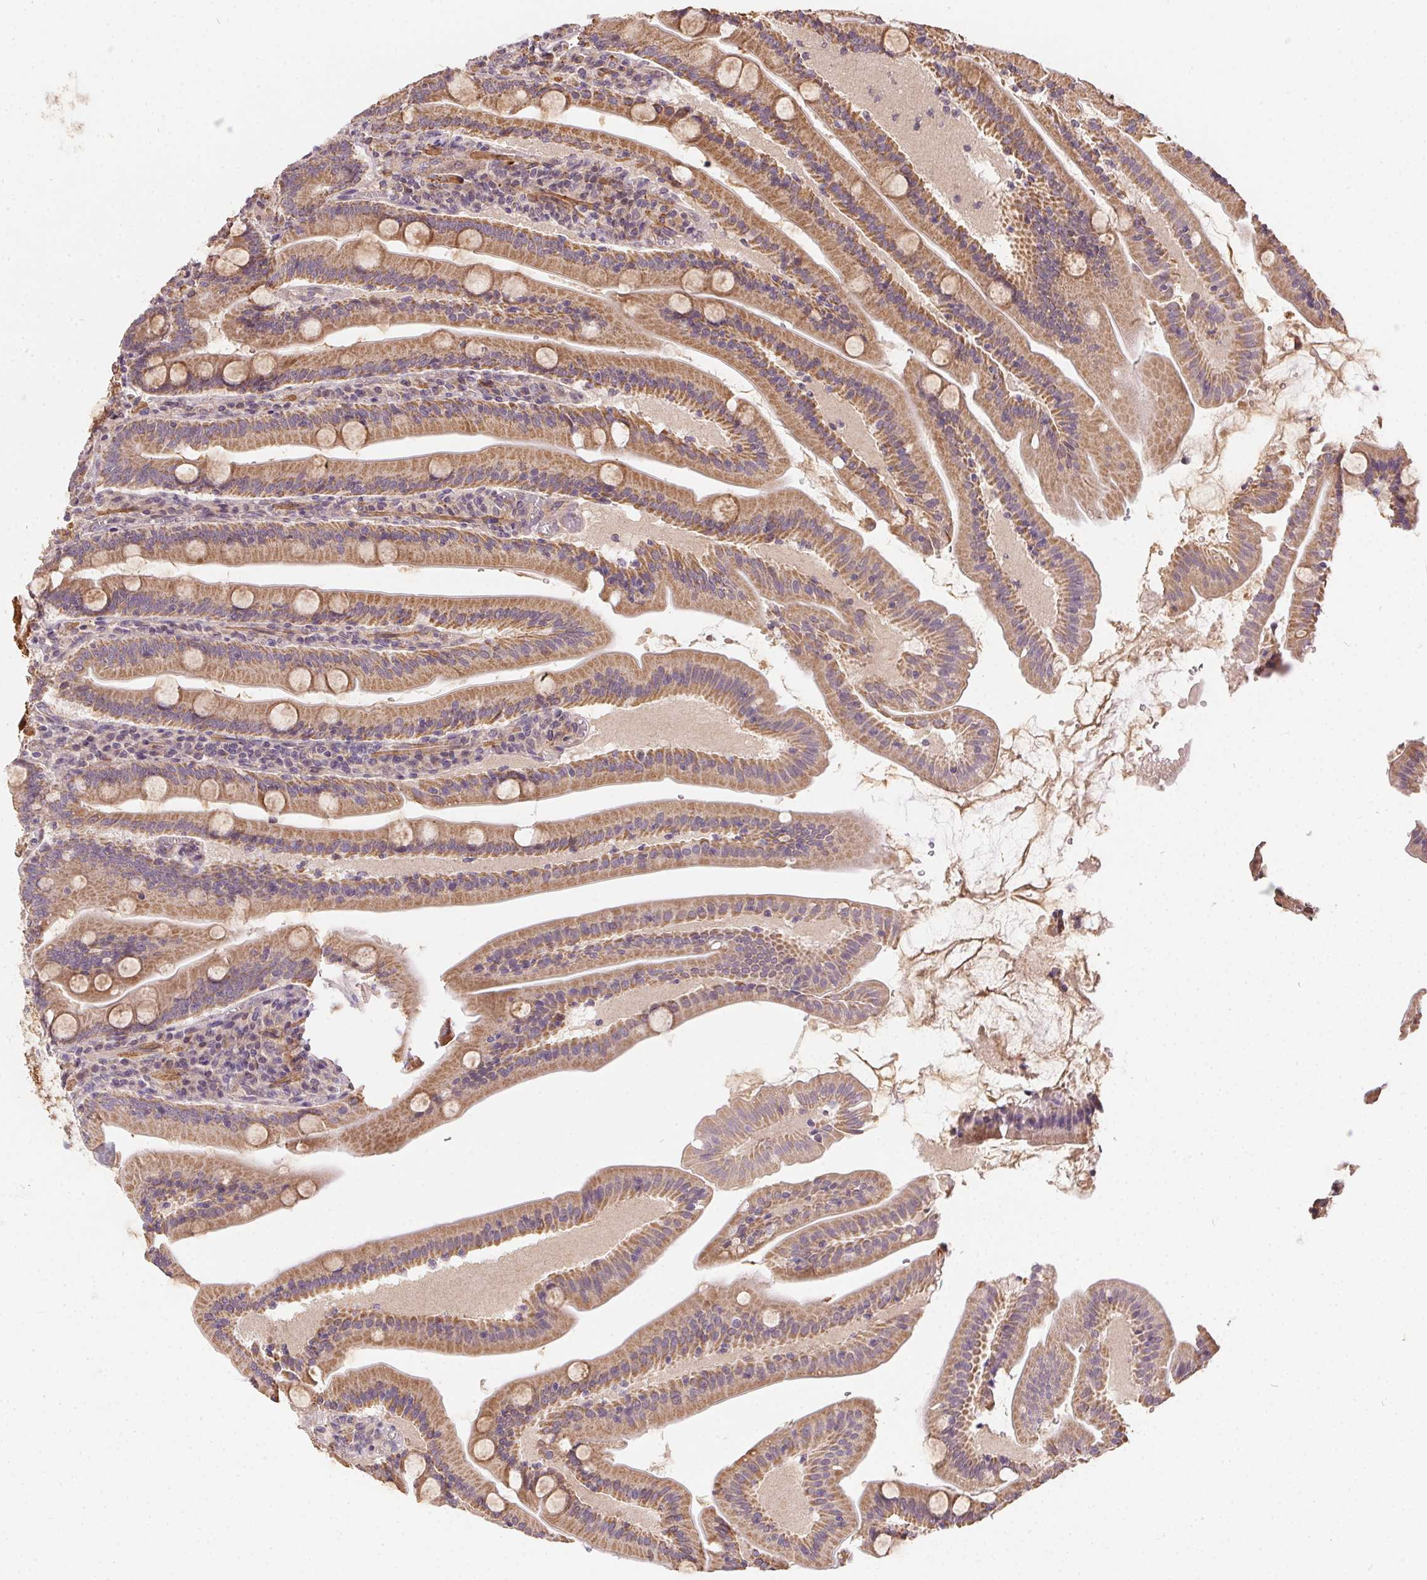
{"staining": {"intensity": "moderate", "quantity": ">75%", "location": "cytoplasmic/membranous"}, "tissue": "small intestine", "cell_type": "Glandular cells", "image_type": "normal", "snomed": [{"axis": "morphology", "description": "Normal tissue, NOS"}, {"axis": "topography", "description": "Small intestine"}], "caption": "Moderate cytoplasmic/membranous protein staining is appreciated in approximately >75% of glandular cells in small intestine.", "gene": "REV3L", "patient": {"sex": "male", "age": 37}}